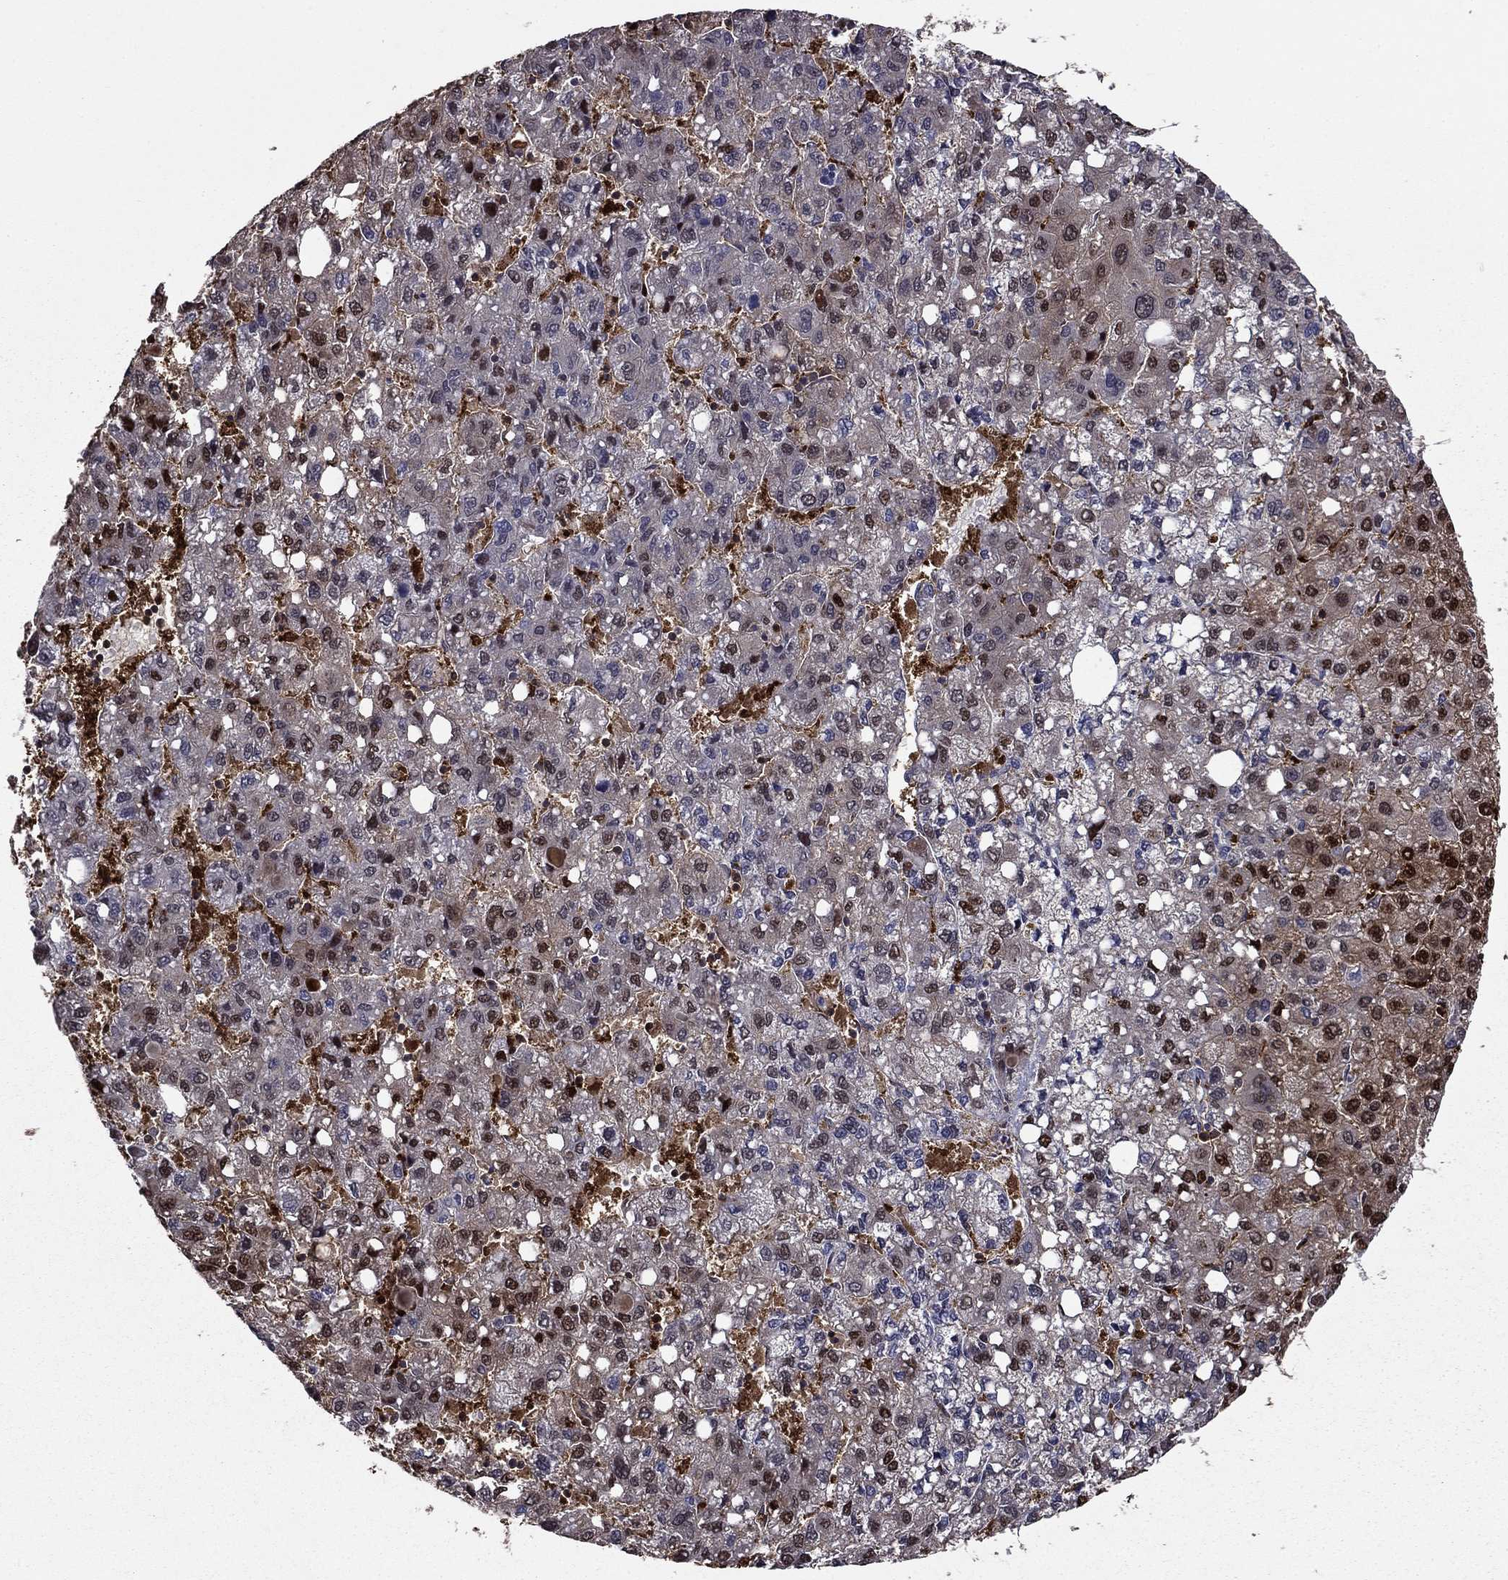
{"staining": {"intensity": "strong", "quantity": "<25%", "location": "cytoplasmic/membranous,nuclear"}, "tissue": "liver cancer", "cell_type": "Tumor cells", "image_type": "cancer", "snomed": [{"axis": "morphology", "description": "Carcinoma, Hepatocellular, NOS"}, {"axis": "topography", "description": "Liver"}], "caption": "Strong cytoplasmic/membranous and nuclear positivity for a protein is appreciated in about <25% of tumor cells of liver cancer using IHC.", "gene": "APPBP2", "patient": {"sex": "female", "age": 82}}